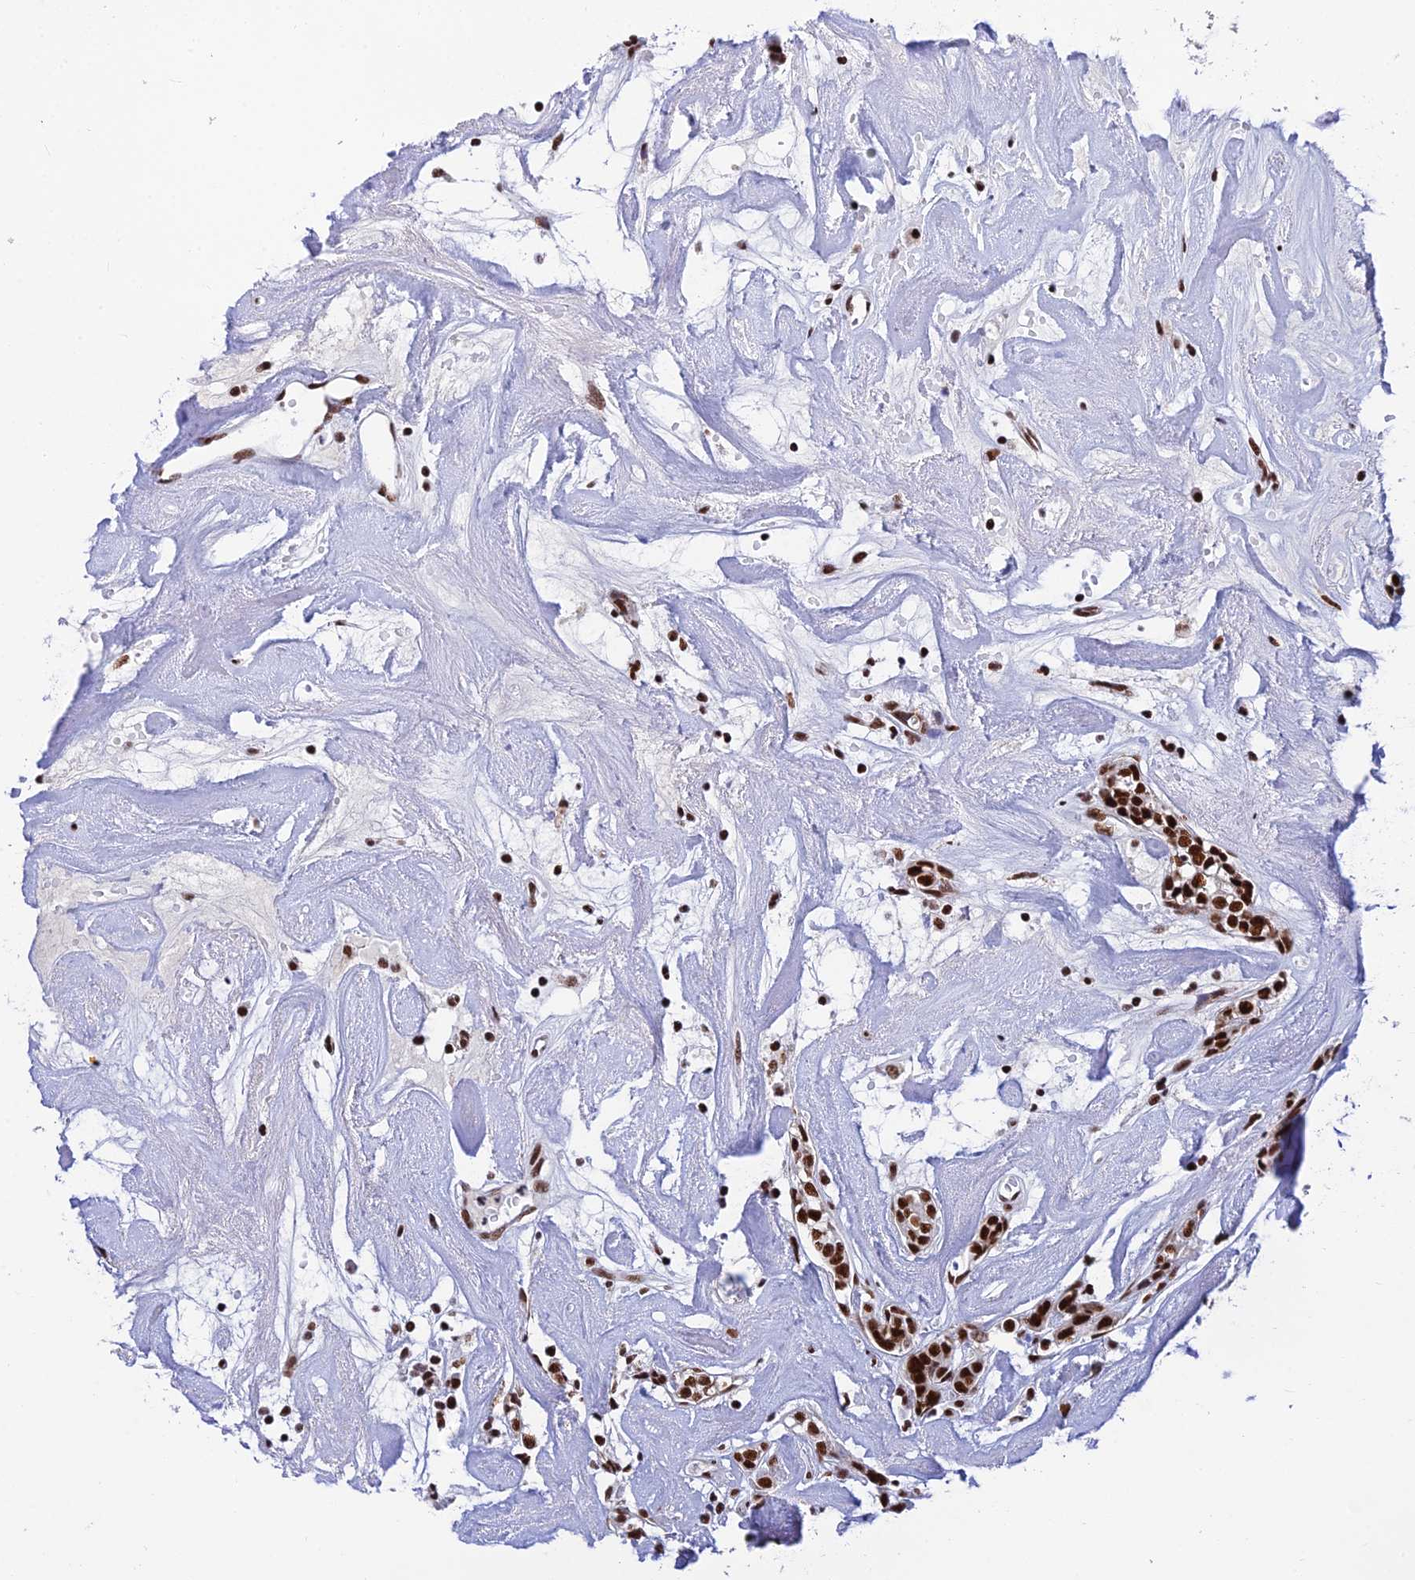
{"staining": {"intensity": "strong", "quantity": ">75%", "location": "nuclear"}, "tissue": "head and neck cancer", "cell_type": "Tumor cells", "image_type": "cancer", "snomed": [{"axis": "morphology", "description": "Adenocarcinoma, NOS"}, {"axis": "topography", "description": "Salivary gland"}, {"axis": "topography", "description": "Head-Neck"}], "caption": "Immunohistochemical staining of head and neck adenocarcinoma demonstrates strong nuclear protein expression in about >75% of tumor cells. (Stains: DAB (3,3'-diaminobenzidine) in brown, nuclei in blue, Microscopy: brightfield microscopy at high magnification).", "gene": "USP22", "patient": {"sex": "female", "age": 65}}